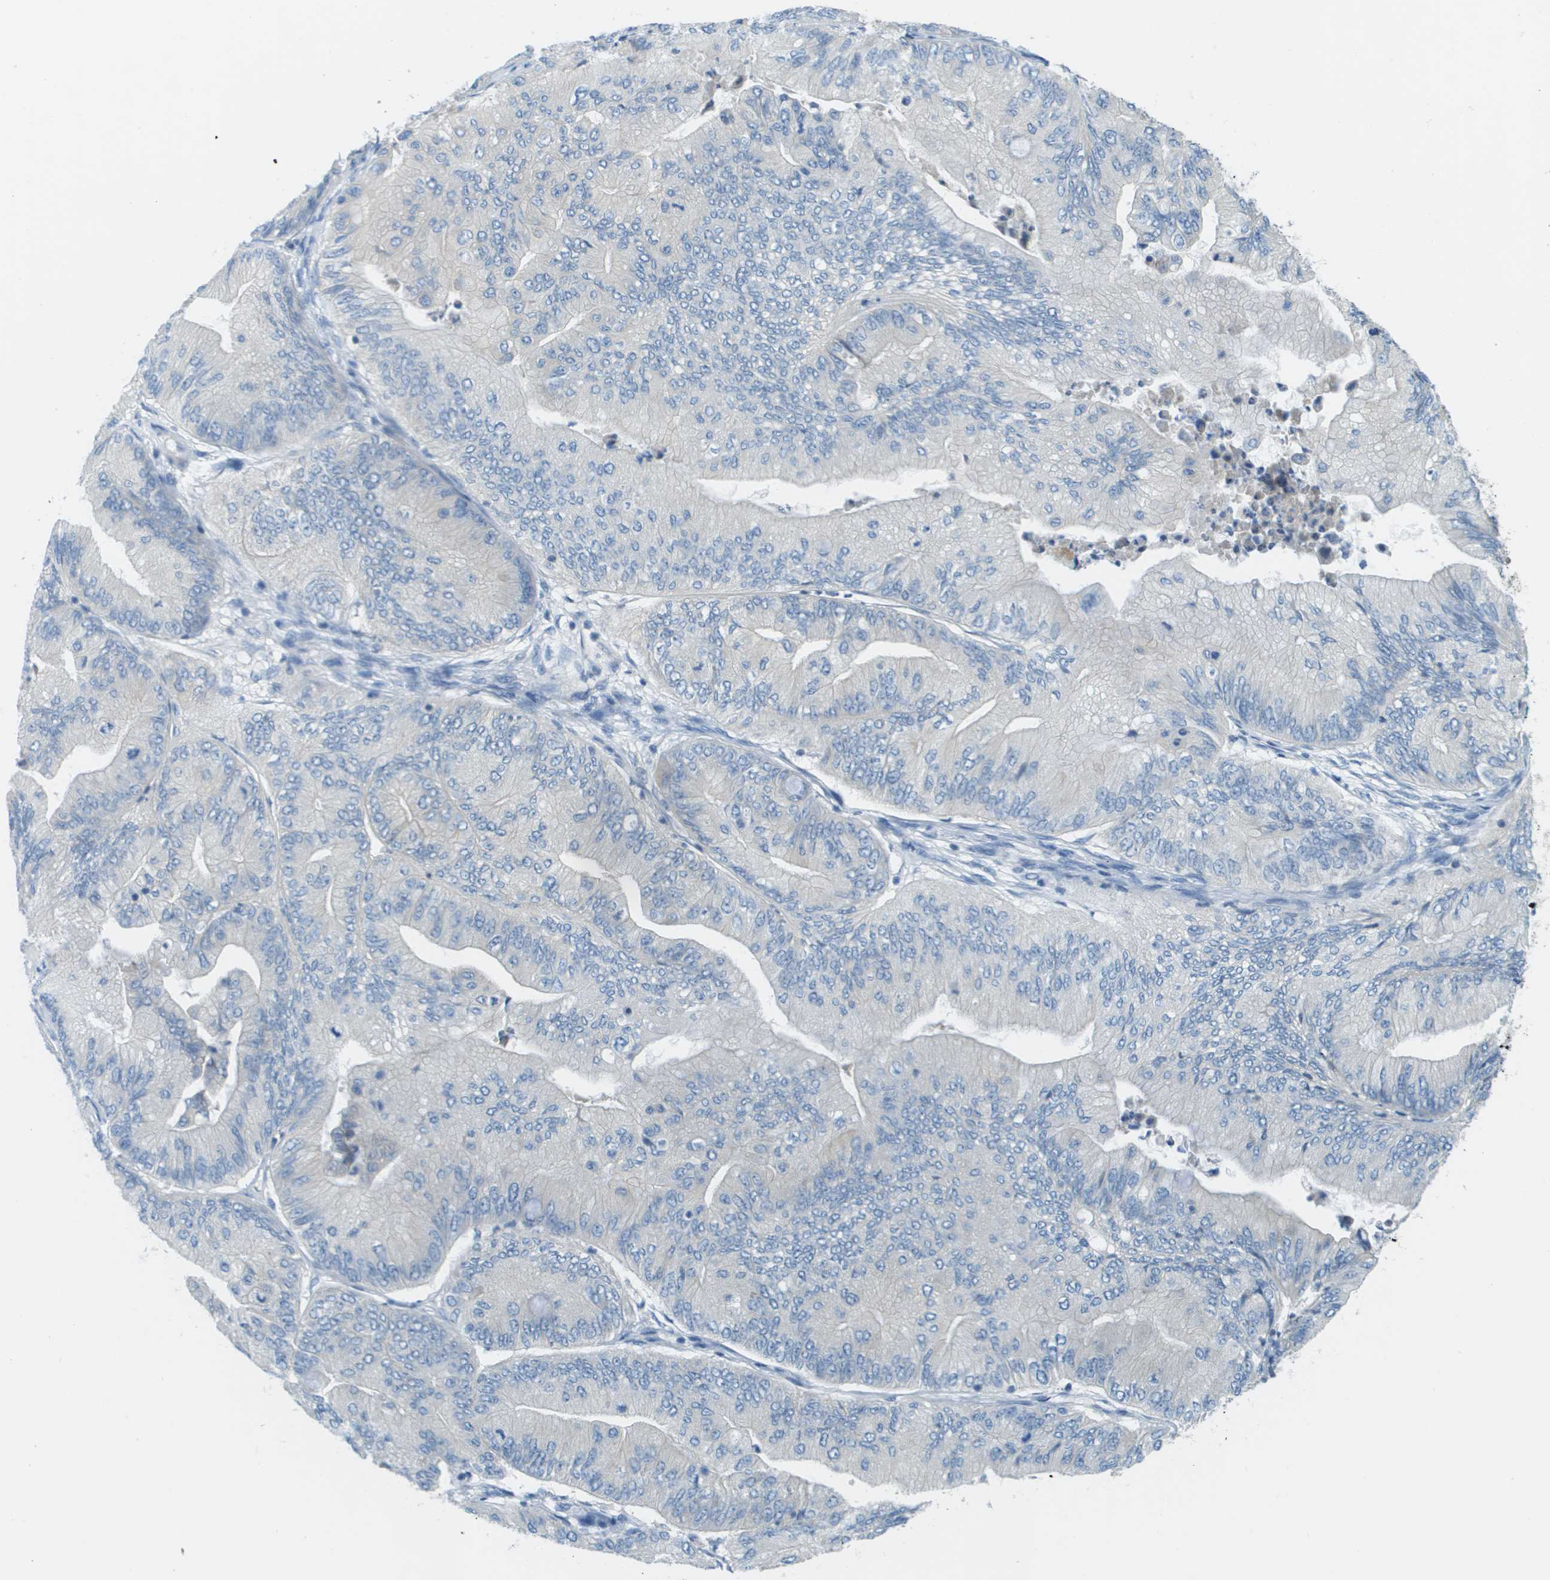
{"staining": {"intensity": "negative", "quantity": "none", "location": "none"}, "tissue": "ovarian cancer", "cell_type": "Tumor cells", "image_type": "cancer", "snomed": [{"axis": "morphology", "description": "Cystadenocarcinoma, mucinous, NOS"}, {"axis": "topography", "description": "Ovary"}], "caption": "Human mucinous cystadenocarcinoma (ovarian) stained for a protein using IHC exhibits no expression in tumor cells.", "gene": "DNAJB11", "patient": {"sex": "female", "age": 61}}